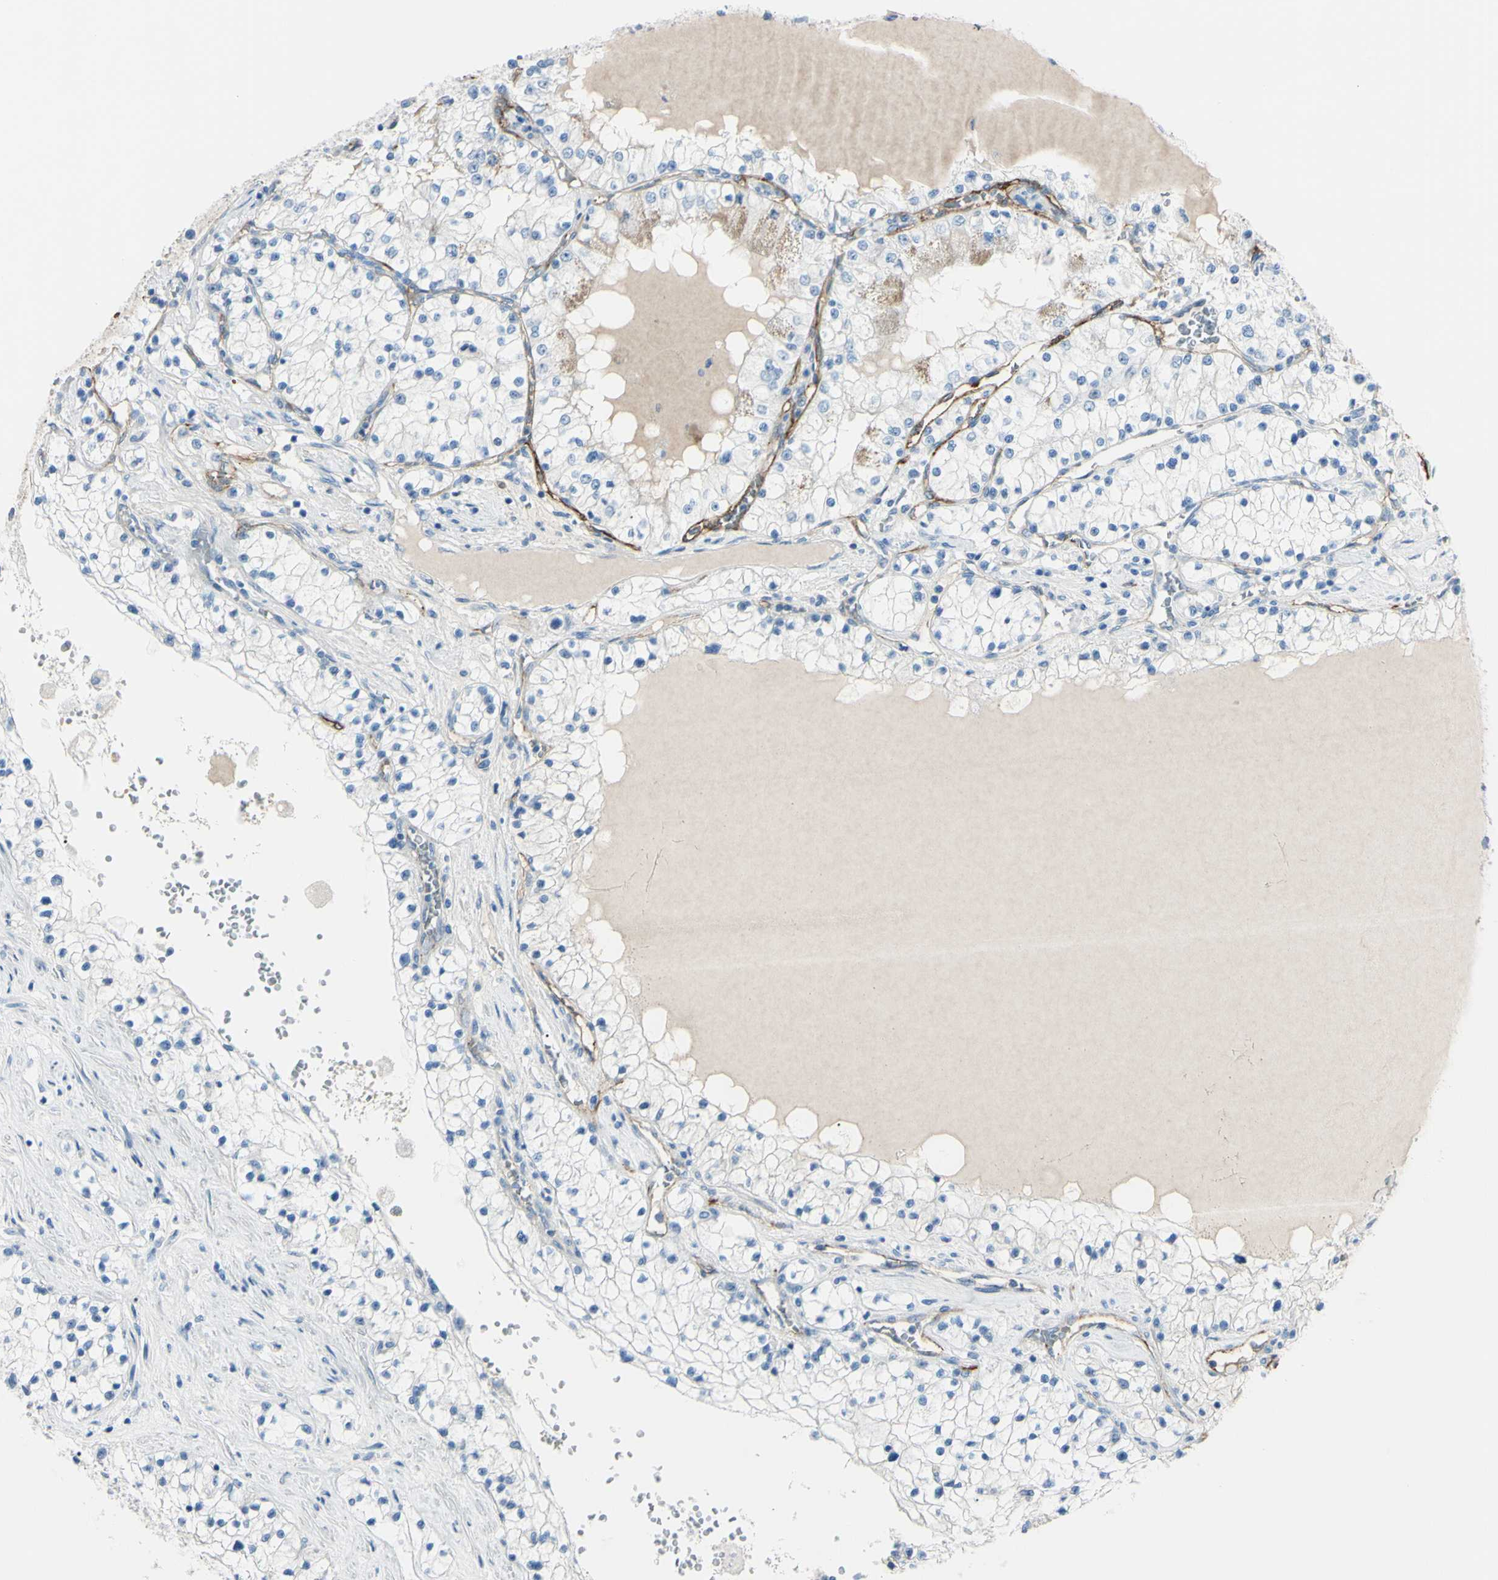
{"staining": {"intensity": "negative", "quantity": "none", "location": "none"}, "tissue": "renal cancer", "cell_type": "Tumor cells", "image_type": "cancer", "snomed": [{"axis": "morphology", "description": "Adenocarcinoma, NOS"}, {"axis": "topography", "description": "Kidney"}], "caption": "A high-resolution photomicrograph shows IHC staining of adenocarcinoma (renal), which exhibits no significant positivity in tumor cells.", "gene": "FOLH1", "patient": {"sex": "male", "age": 68}}